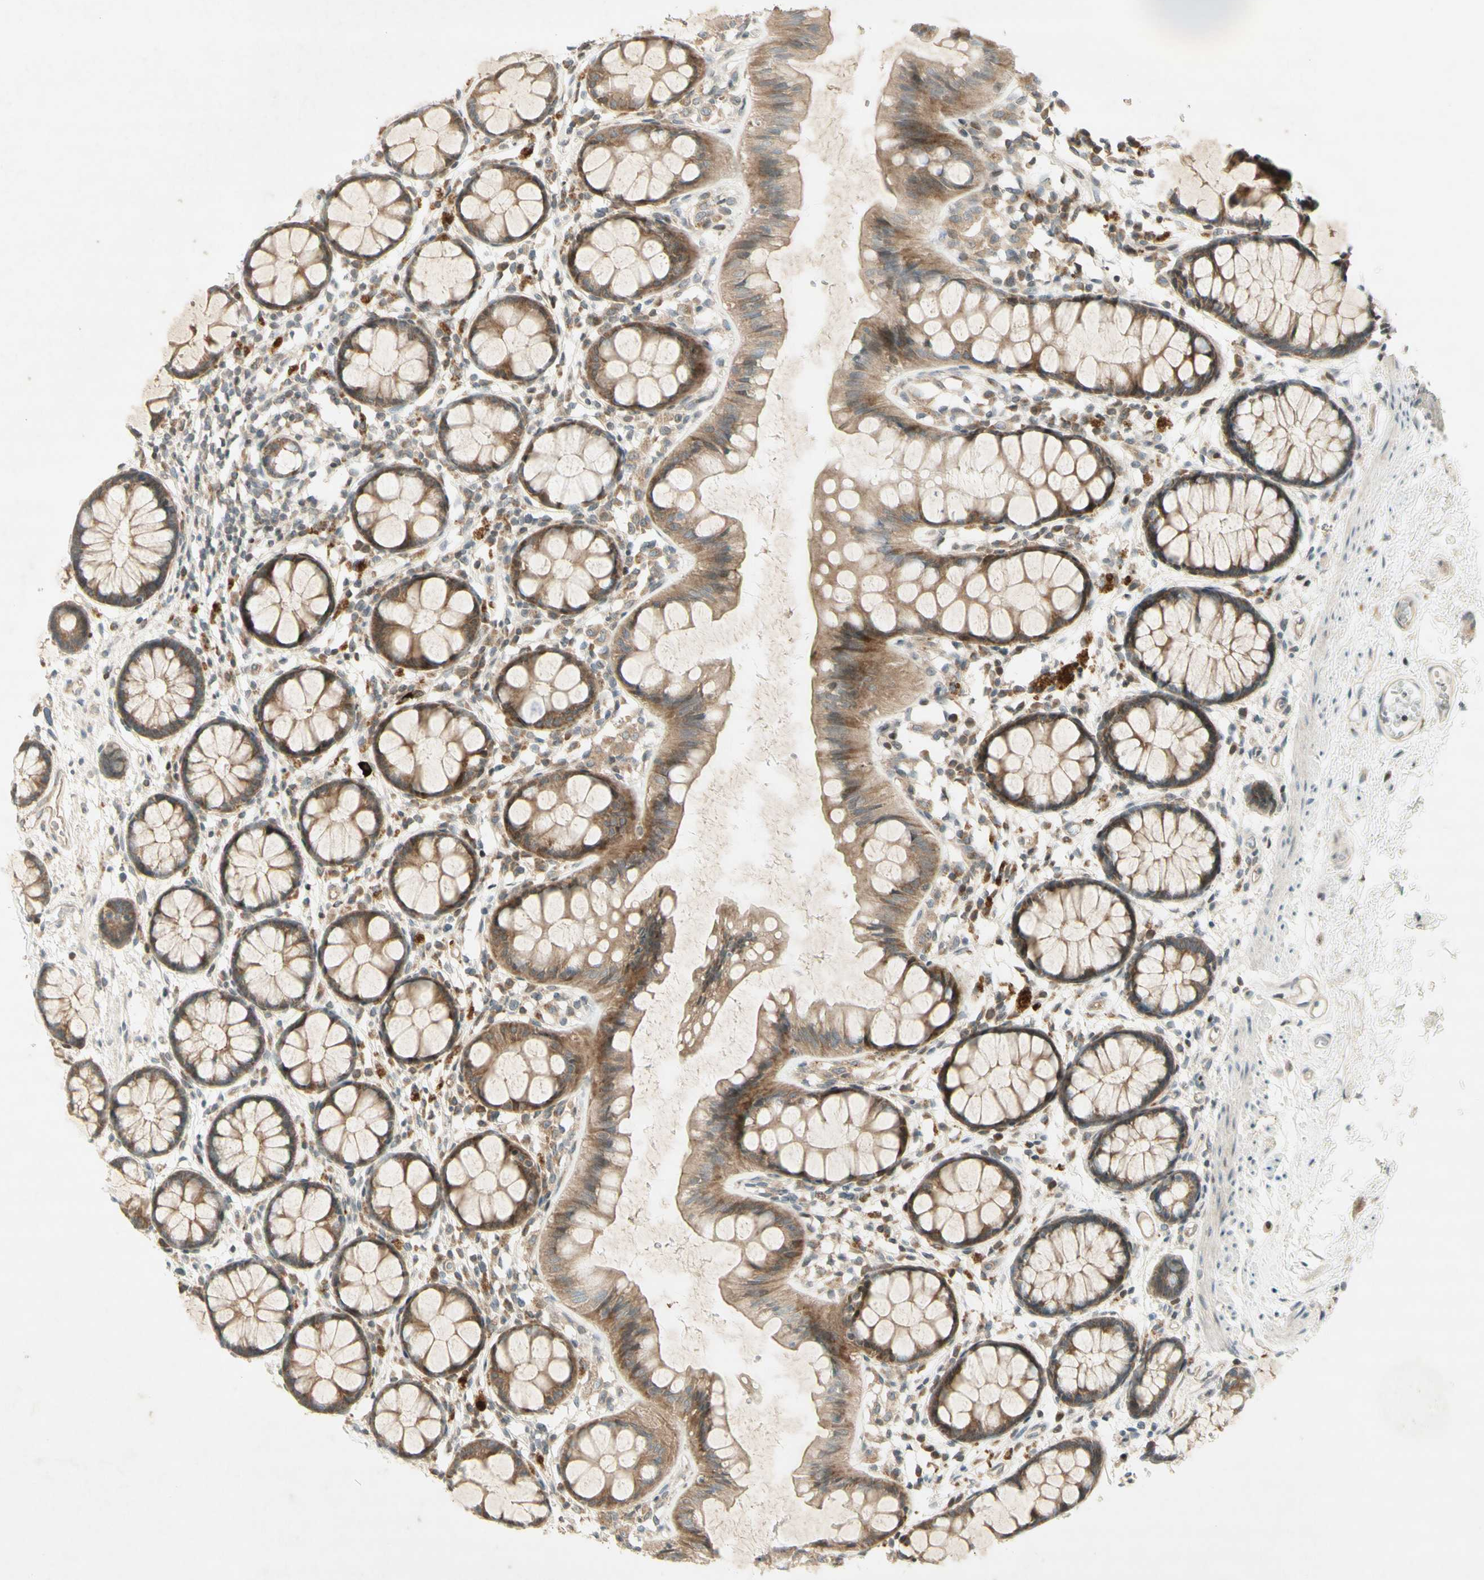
{"staining": {"intensity": "moderate", "quantity": ">75%", "location": "cytoplasmic/membranous"}, "tissue": "rectum", "cell_type": "Glandular cells", "image_type": "normal", "snomed": [{"axis": "morphology", "description": "Normal tissue, NOS"}, {"axis": "topography", "description": "Rectum"}], "caption": "This is a photomicrograph of immunohistochemistry staining of normal rectum, which shows moderate staining in the cytoplasmic/membranous of glandular cells.", "gene": "ETF1", "patient": {"sex": "female", "age": 66}}